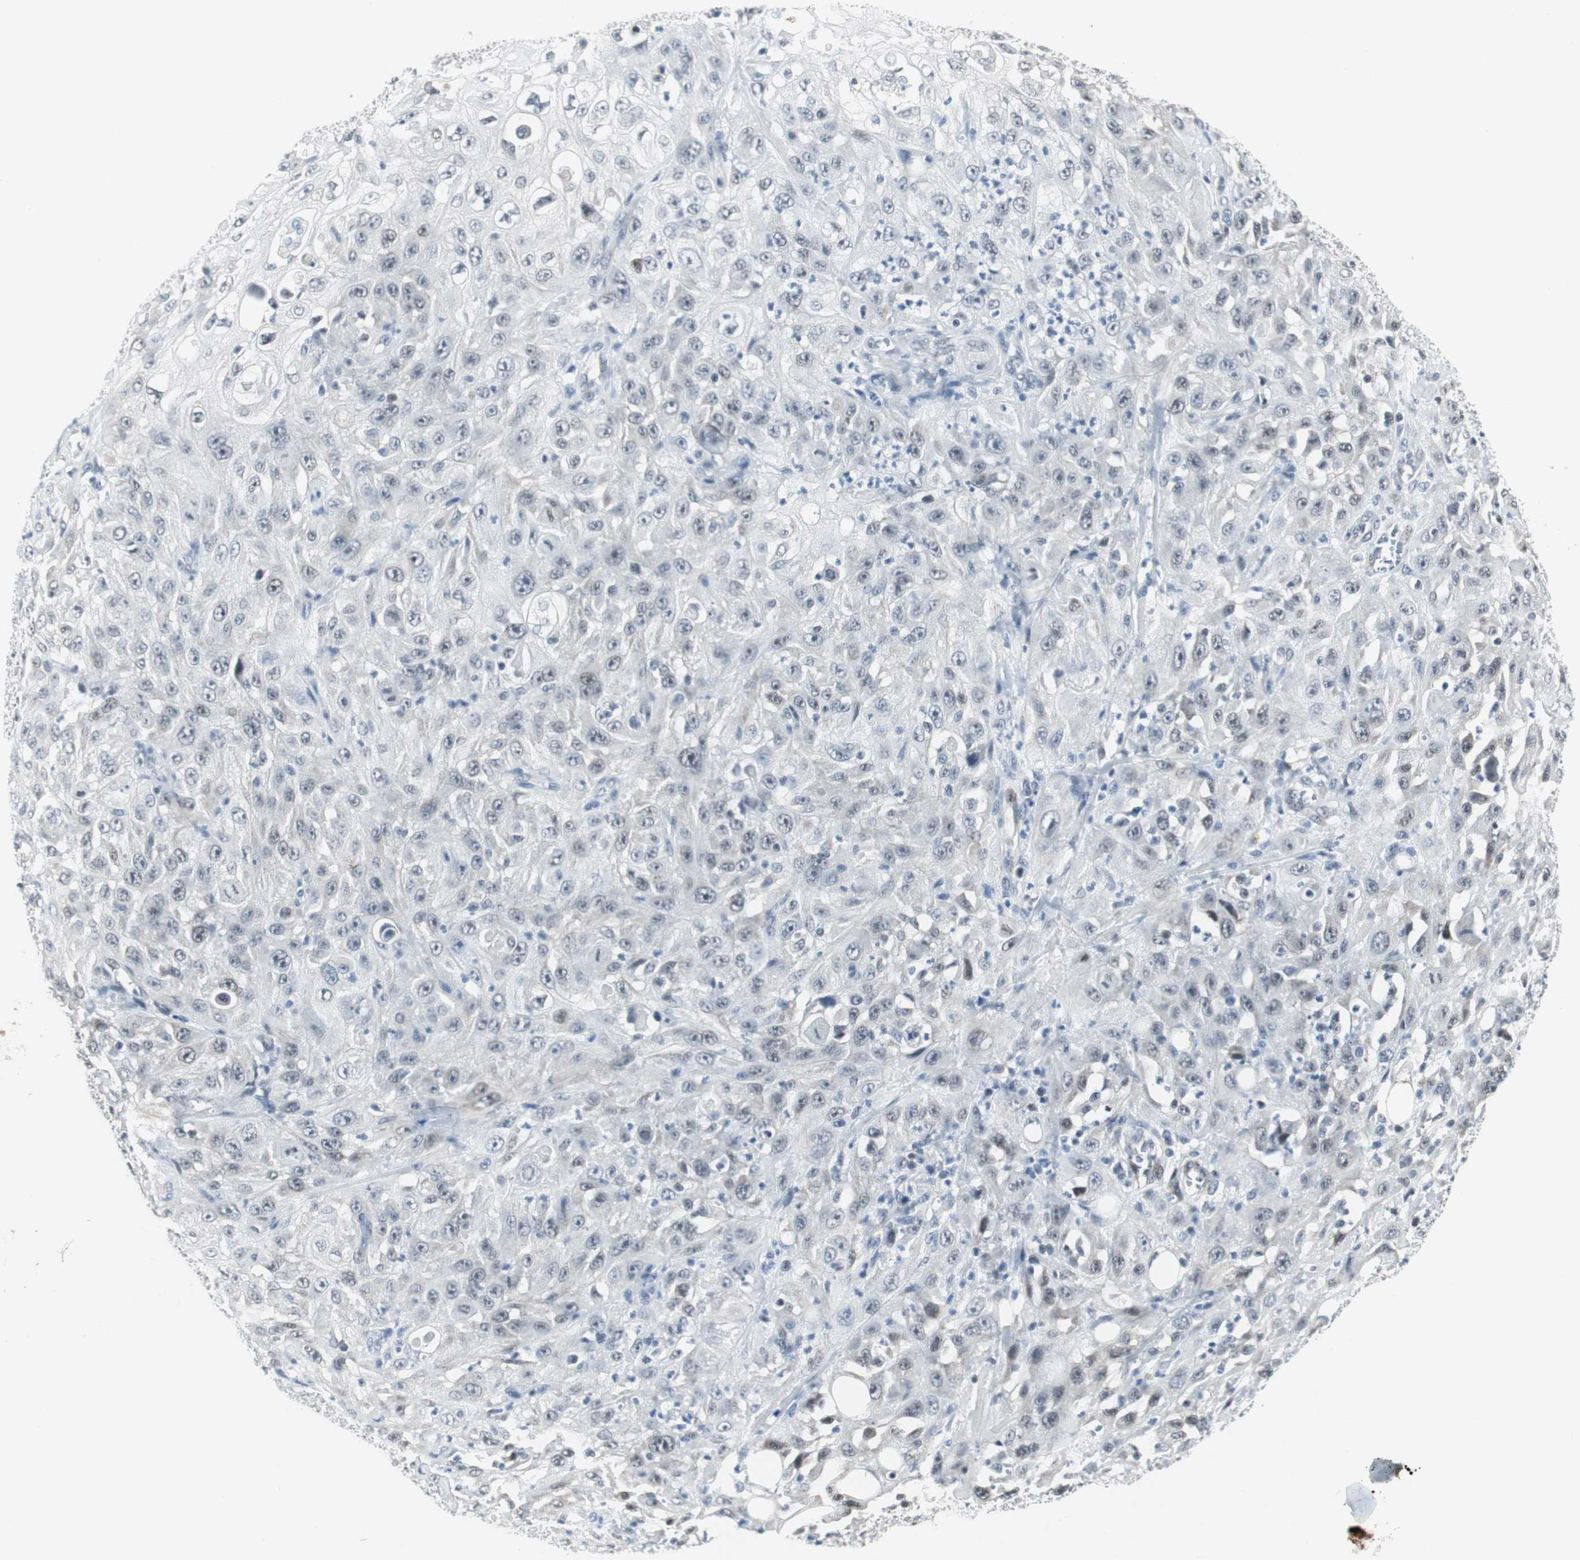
{"staining": {"intensity": "weak", "quantity": "<25%", "location": "nuclear"}, "tissue": "skin cancer", "cell_type": "Tumor cells", "image_type": "cancer", "snomed": [{"axis": "morphology", "description": "Squamous cell carcinoma, NOS"}, {"axis": "morphology", "description": "Squamous cell carcinoma, metastatic, NOS"}, {"axis": "topography", "description": "Skin"}, {"axis": "topography", "description": "Lymph node"}], "caption": "Tumor cells show no significant expression in squamous cell carcinoma (skin).", "gene": "MTA1", "patient": {"sex": "male", "age": 75}}